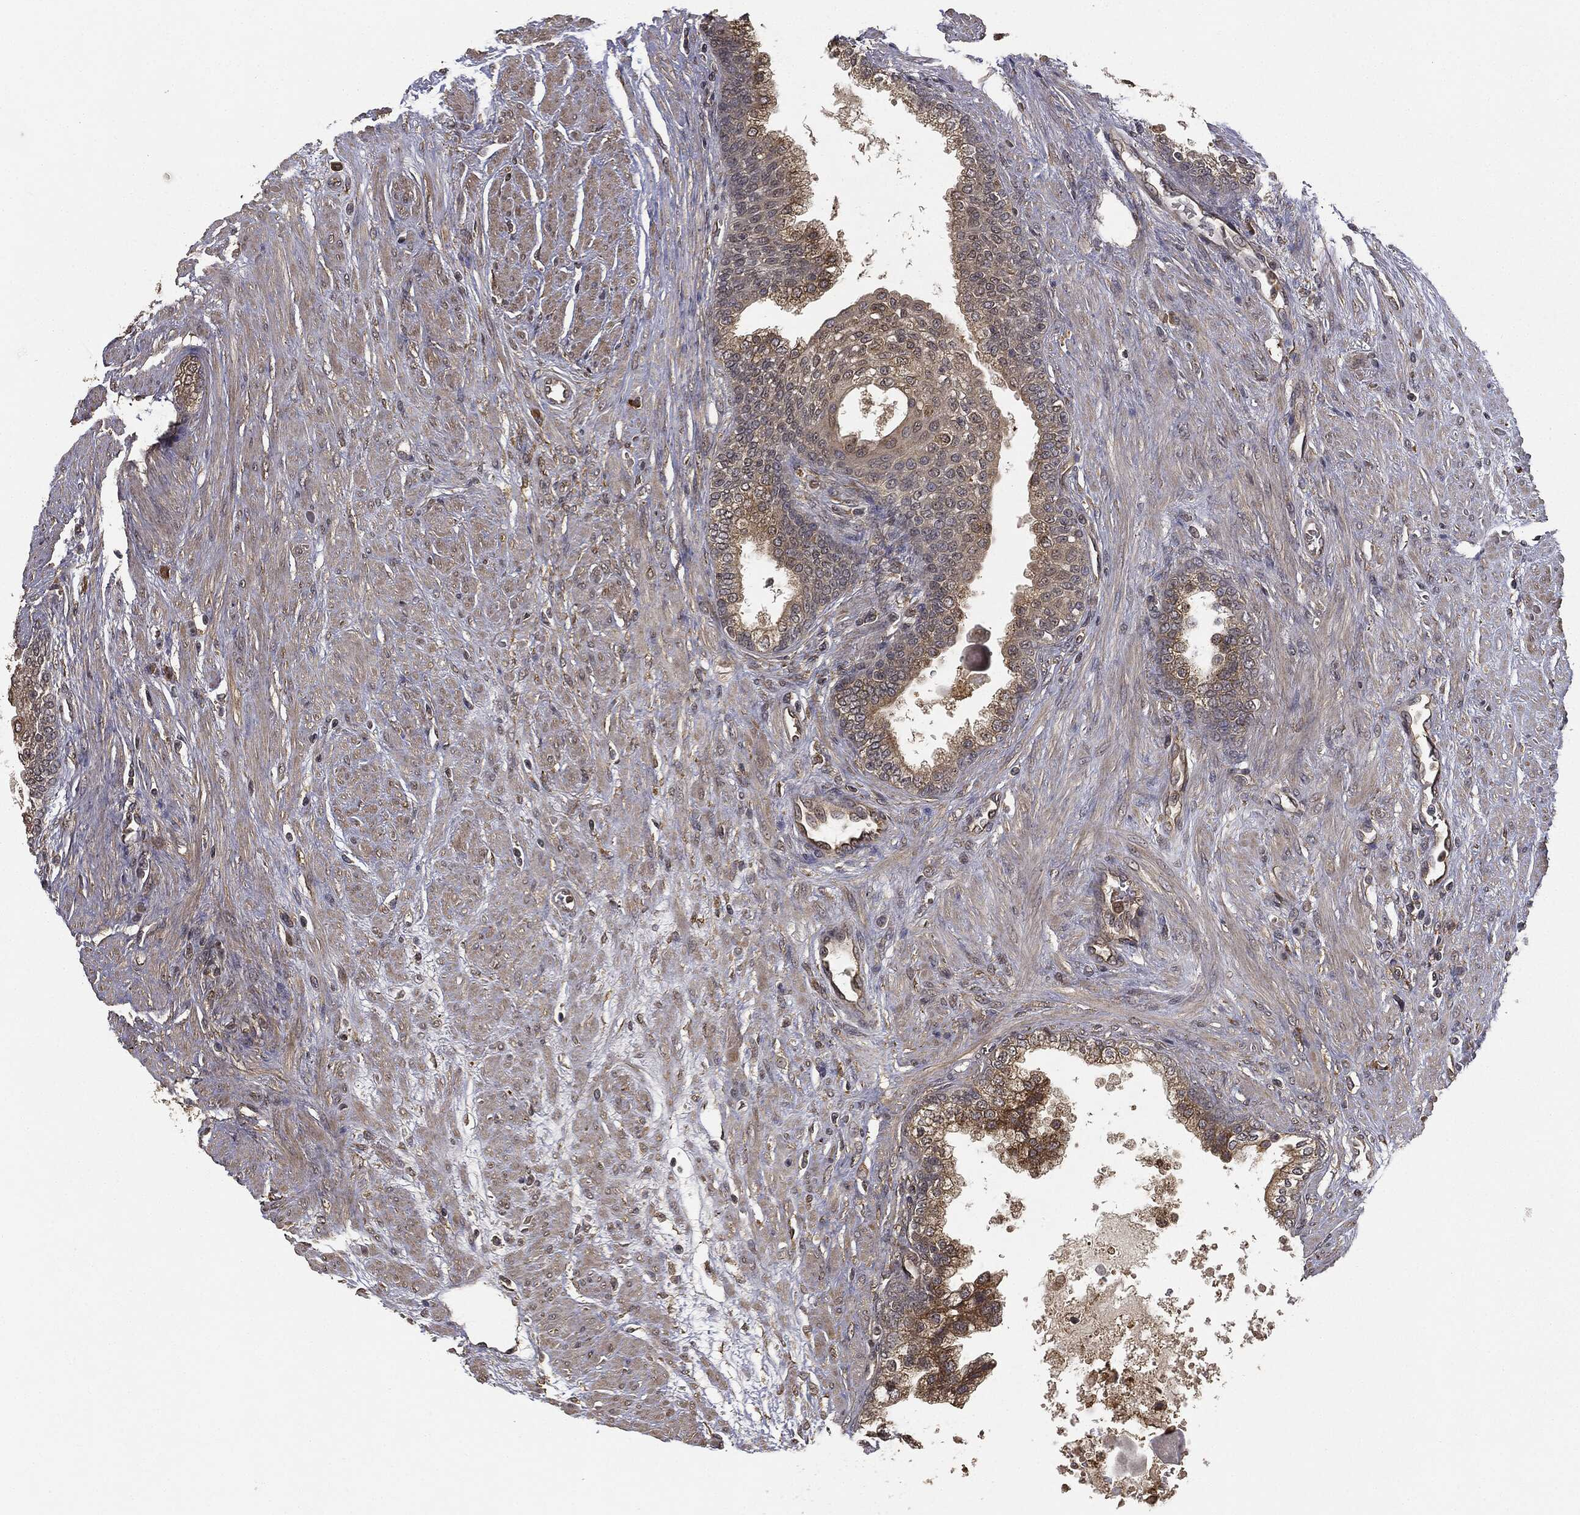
{"staining": {"intensity": "weak", "quantity": ">75%", "location": "cytoplasmic/membranous"}, "tissue": "prostate cancer", "cell_type": "Tumor cells", "image_type": "cancer", "snomed": [{"axis": "morphology", "description": "Adenocarcinoma, NOS"}, {"axis": "topography", "description": "Prostate and seminal vesicle, NOS"}, {"axis": "topography", "description": "Prostate"}], "caption": "This histopathology image shows immunohistochemistry (IHC) staining of prostate cancer, with low weak cytoplasmic/membranous positivity in about >75% of tumor cells.", "gene": "MIER2", "patient": {"sex": "male", "age": 62}}